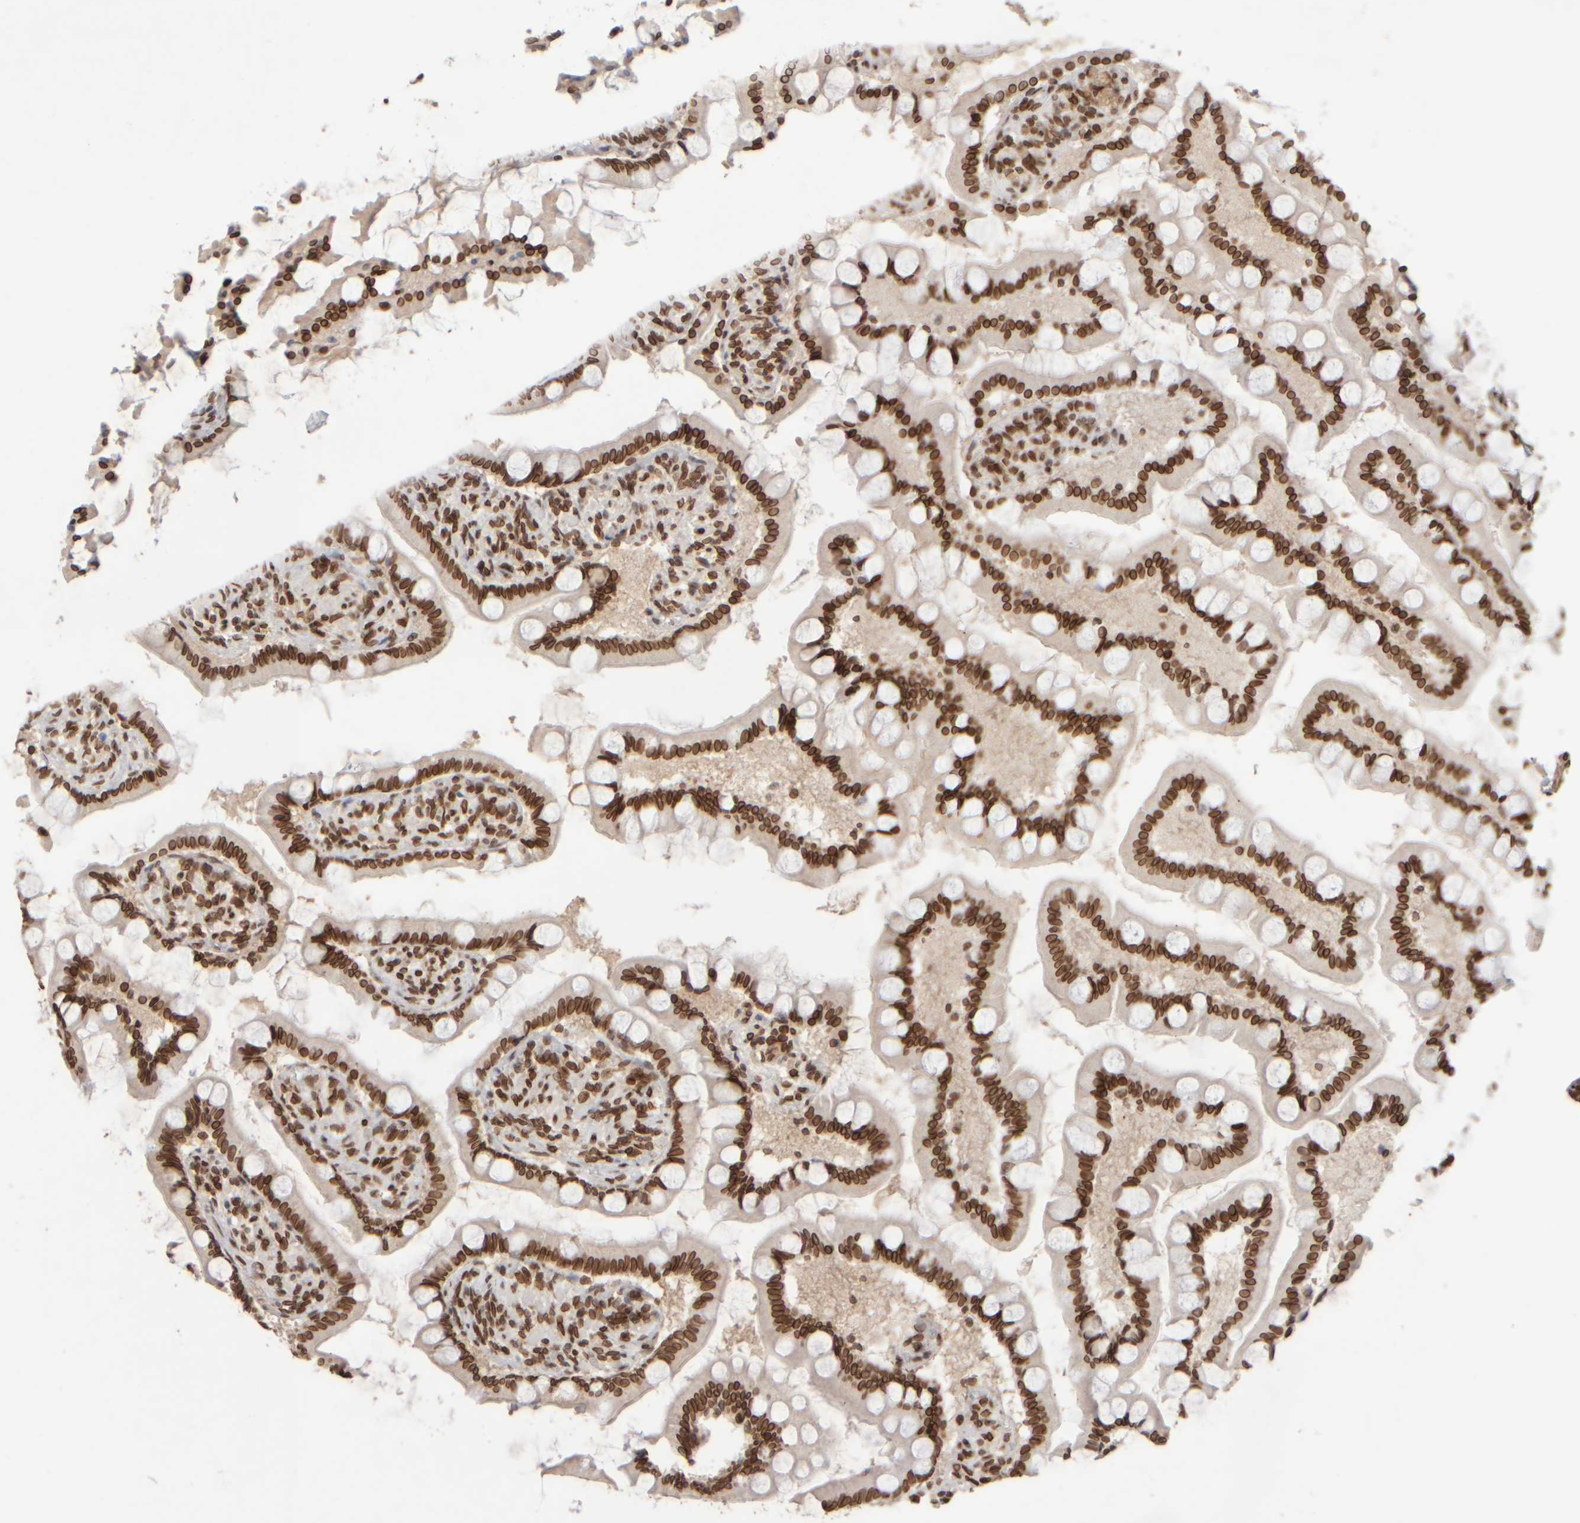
{"staining": {"intensity": "strong", "quantity": ">75%", "location": "cytoplasmic/membranous,nuclear"}, "tissue": "small intestine", "cell_type": "Glandular cells", "image_type": "normal", "snomed": [{"axis": "morphology", "description": "Normal tissue, NOS"}, {"axis": "topography", "description": "Small intestine"}], "caption": "Protein expression analysis of normal human small intestine reveals strong cytoplasmic/membranous,nuclear positivity in approximately >75% of glandular cells.", "gene": "ZC3HC1", "patient": {"sex": "male", "age": 41}}